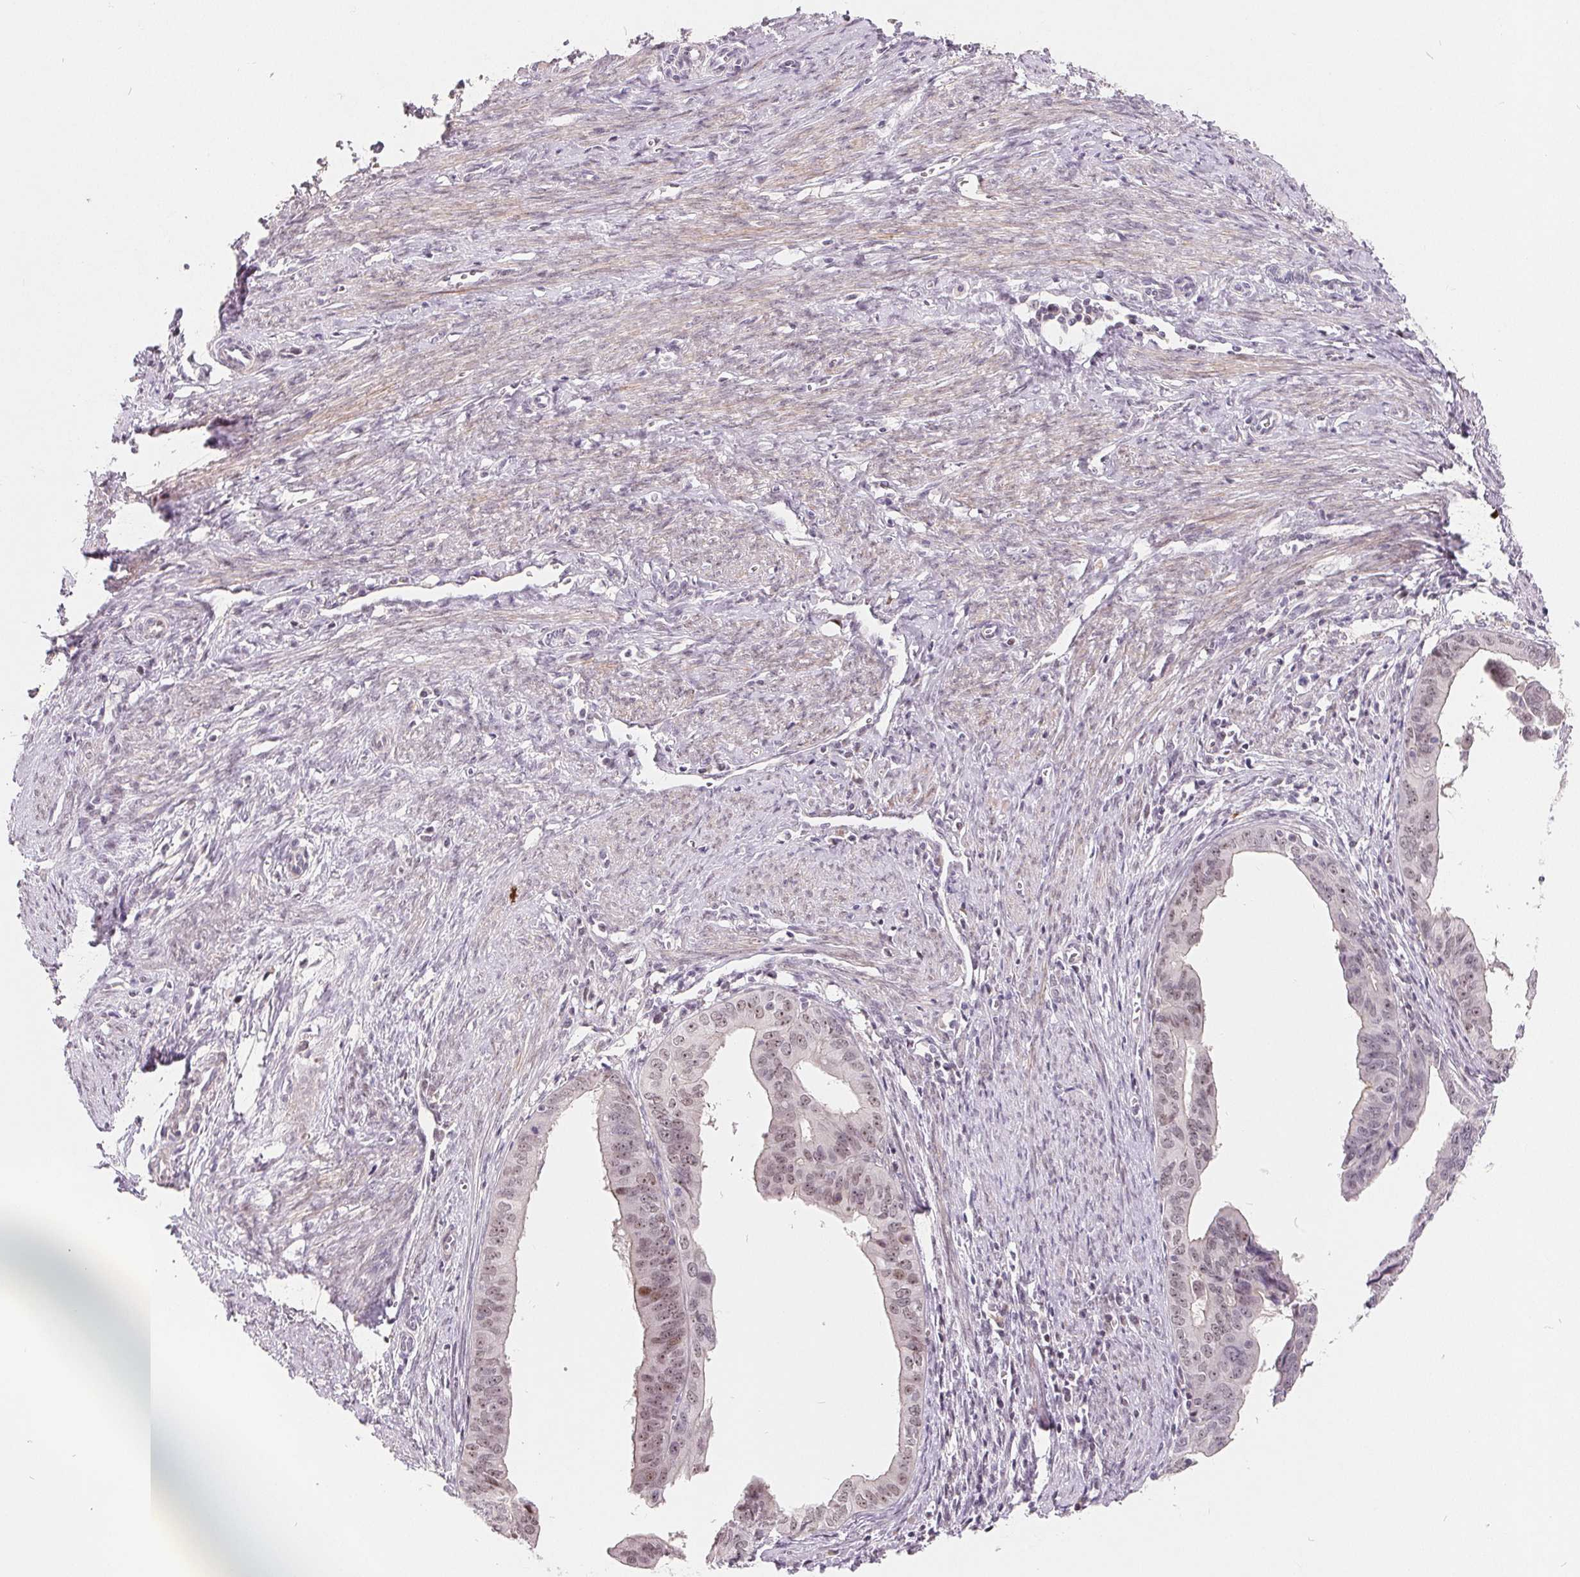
{"staining": {"intensity": "weak", "quantity": "25%-75%", "location": "nuclear"}, "tissue": "endometrial cancer", "cell_type": "Tumor cells", "image_type": "cancer", "snomed": [{"axis": "morphology", "description": "Adenocarcinoma, NOS"}, {"axis": "topography", "description": "Endometrium"}], "caption": "Protein staining of endometrial cancer (adenocarcinoma) tissue shows weak nuclear positivity in about 25%-75% of tumor cells.", "gene": "NRG2", "patient": {"sex": "female", "age": 65}}